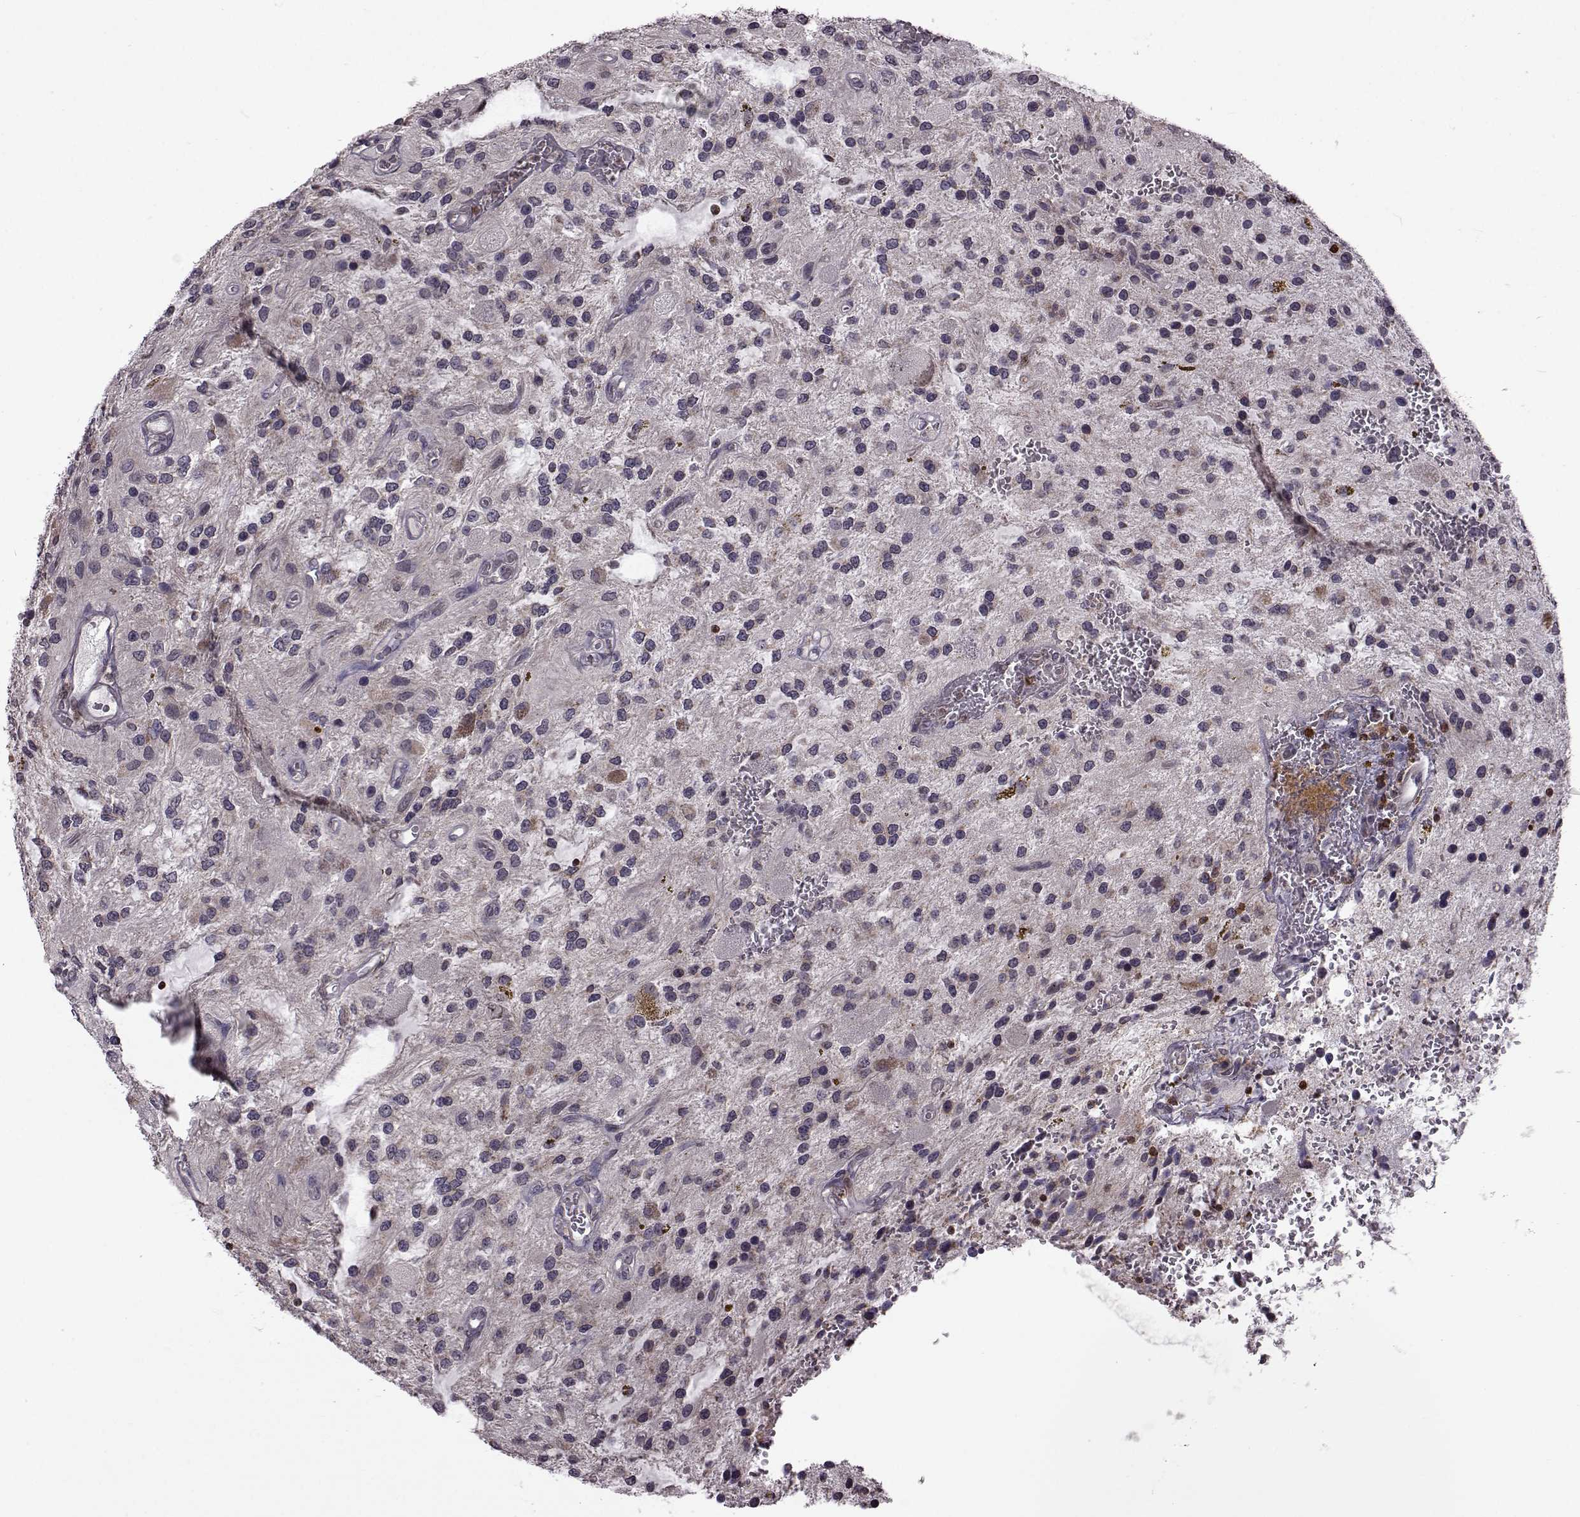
{"staining": {"intensity": "negative", "quantity": "none", "location": "none"}, "tissue": "glioma", "cell_type": "Tumor cells", "image_type": "cancer", "snomed": [{"axis": "morphology", "description": "Glioma, malignant, Low grade"}, {"axis": "topography", "description": "Cerebellum"}], "caption": "Protein analysis of malignant low-grade glioma reveals no significant staining in tumor cells.", "gene": "DOK2", "patient": {"sex": "female", "age": 14}}